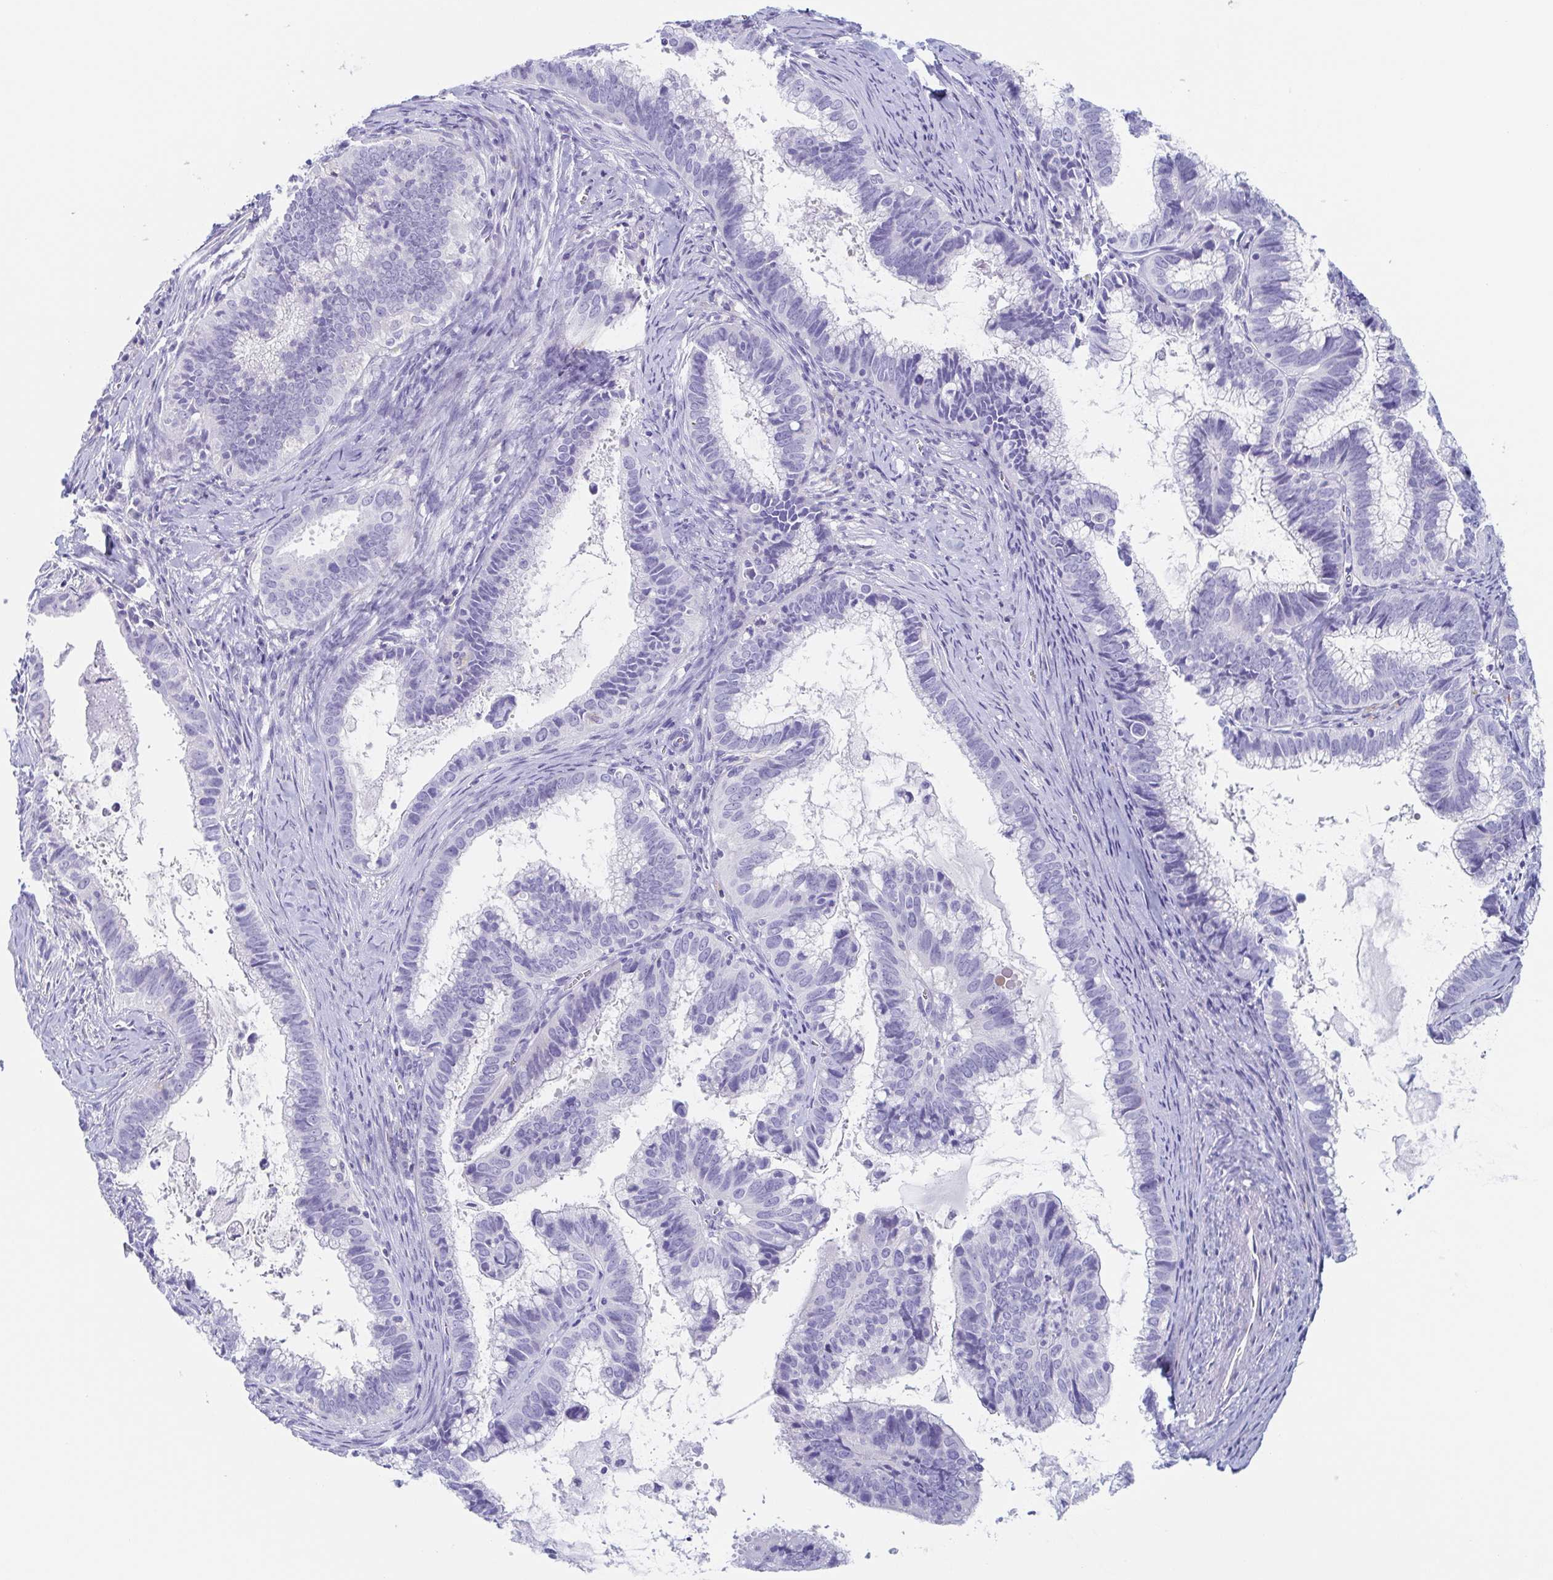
{"staining": {"intensity": "negative", "quantity": "none", "location": "none"}, "tissue": "cervical cancer", "cell_type": "Tumor cells", "image_type": "cancer", "snomed": [{"axis": "morphology", "description": "Adenocarcinoma, NOS"}, {"axis": "topography", "description": "Cervix"}], "caption": "An immunohistochemistry photomicrograph of cervical adenocarcinoma is shown. There is no staining in tumor cells of cervical adenocarcinoma.", "gene": "TAGLN3", "patient": {"sex": "female", "age": 61}}